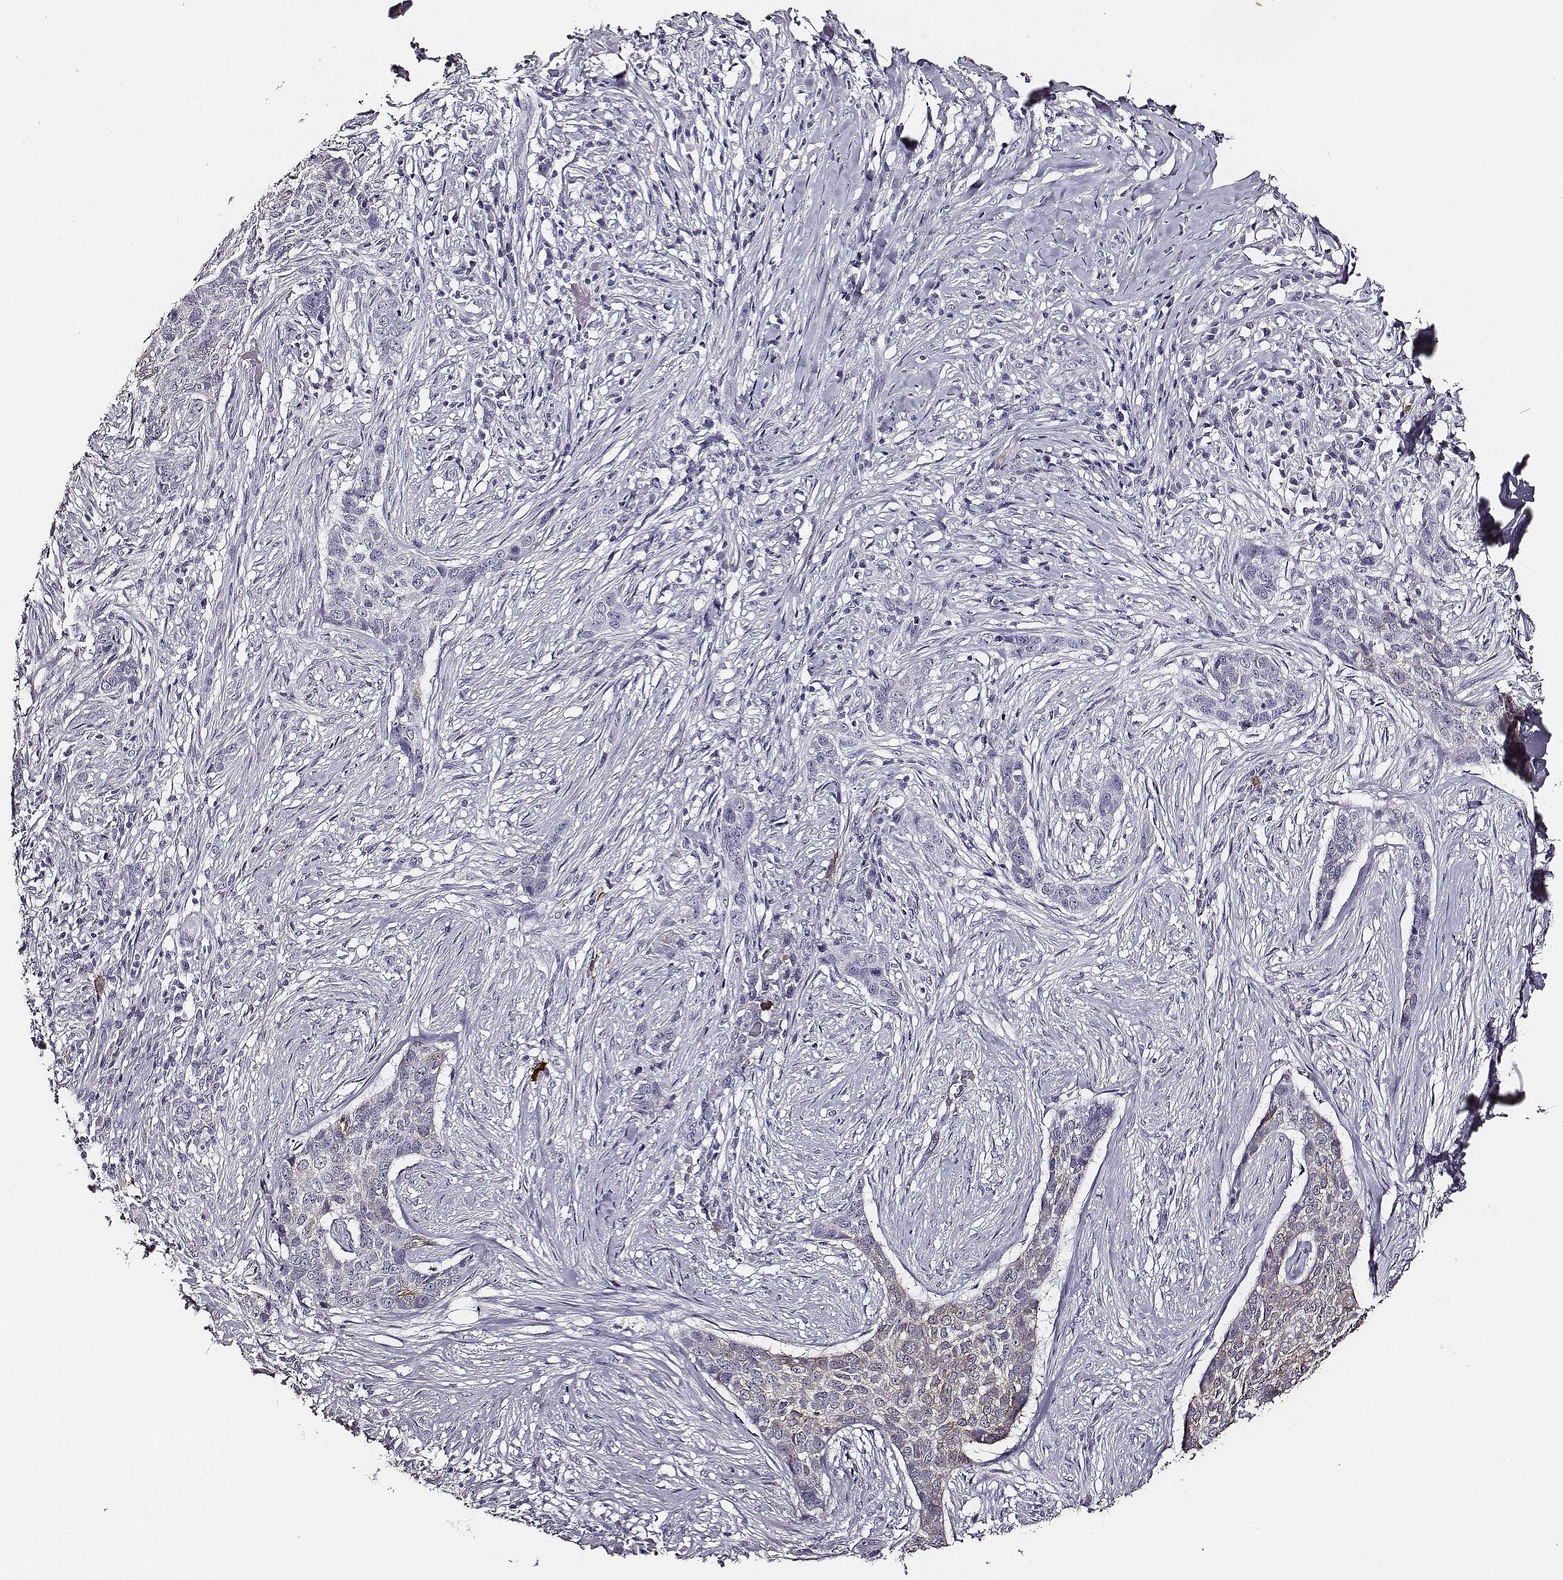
{"staining": {"intensity": "negative", "quantity": "none", "location": "none"}, "tissue": "skin cancer", "cell_type": "Tumor cells", "image_type": "cancer", "snomed": [{"axis": "morphology", "description": "Basal cell carcinoma"}, {"axis": "topography", "description": "Skin"}], "caption": "The IHC photomicrograph has no significant staining in tumor cells of basal cell carcinoma (skin) tissue.", "gene": "DPEP1", "patient": {"sex": "female", "age": 69}}